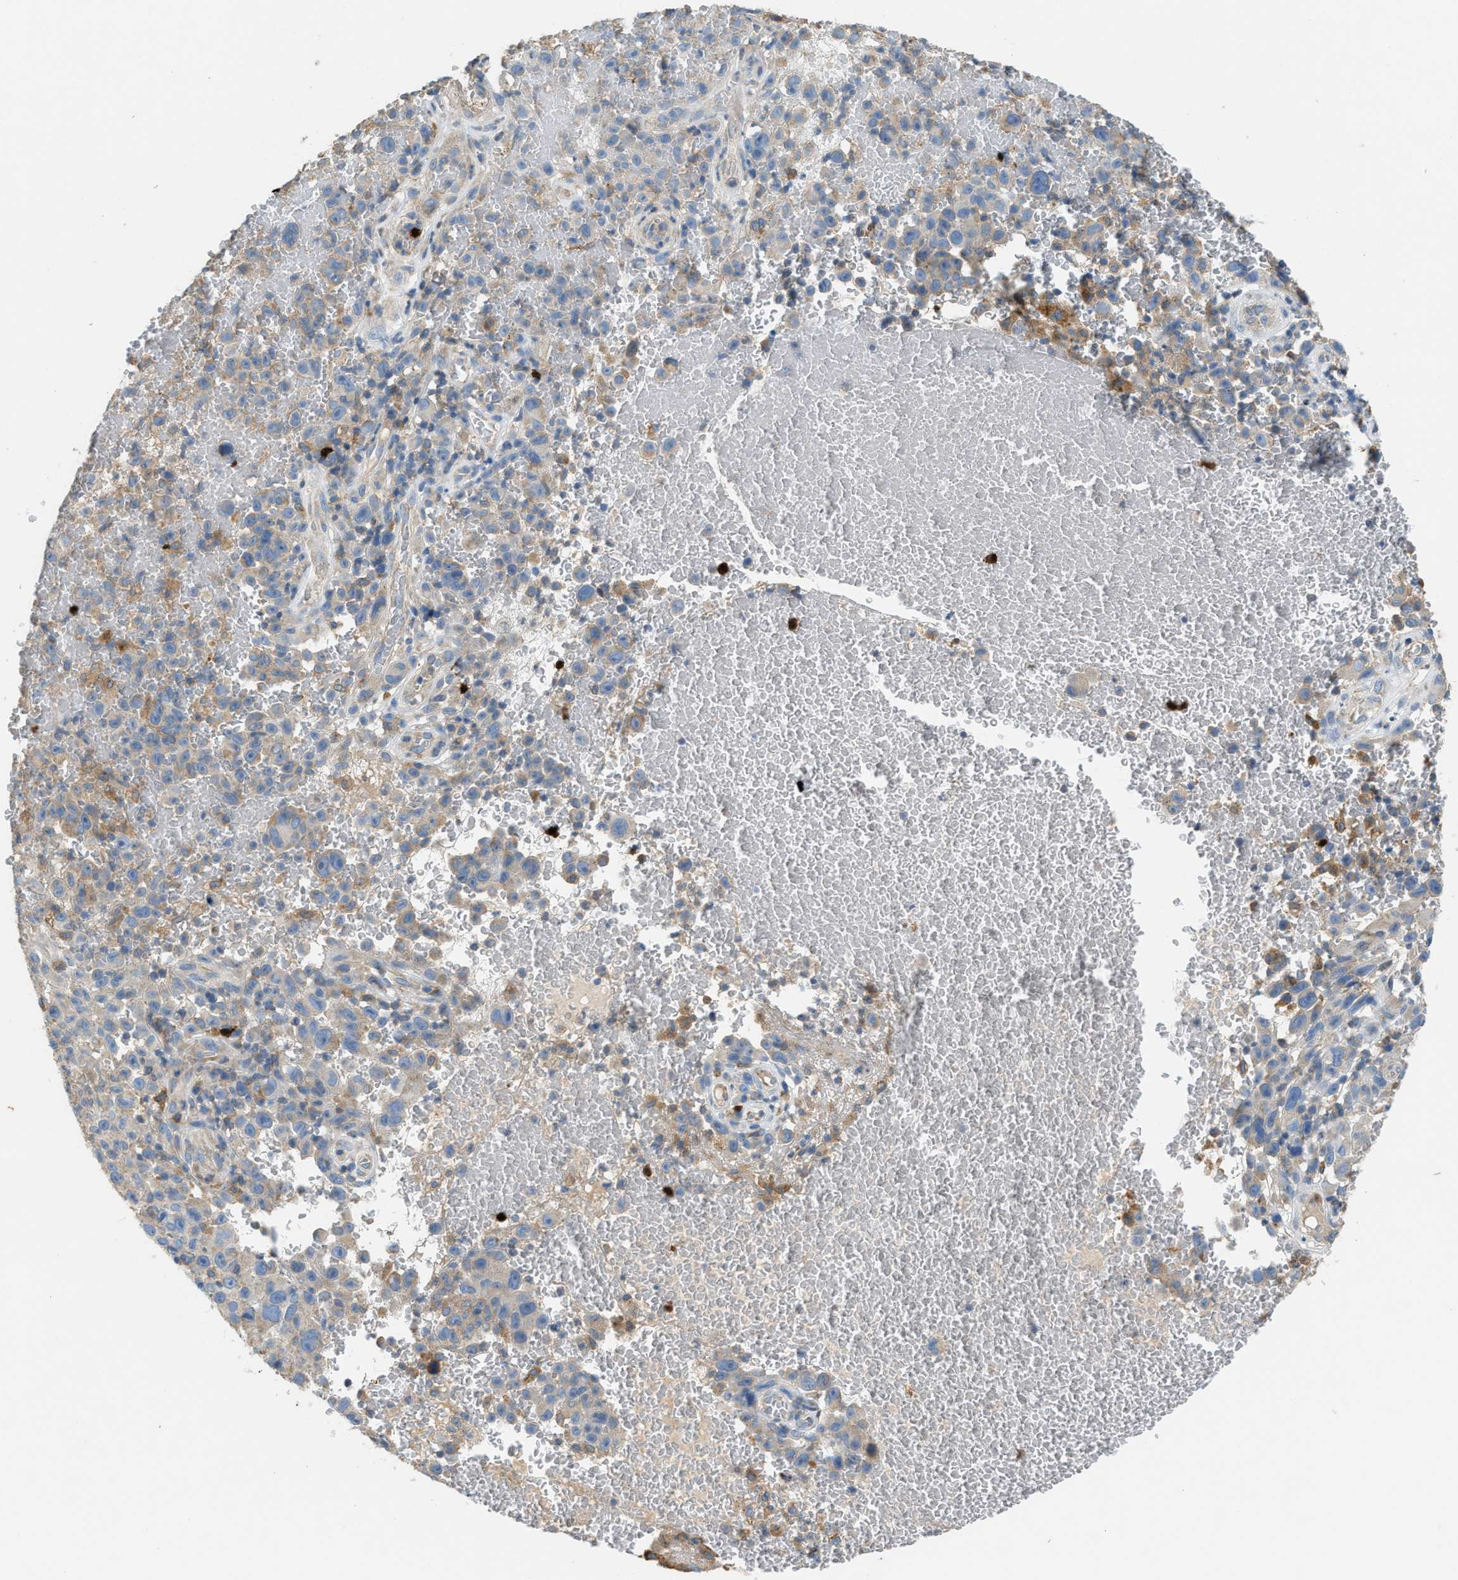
{"staining": {"intensity": "weak", "quantity": "<25%", "location": "cytoplasmic/membranous"}, "tissue": "melanoma", "cell_type": "Tumor cells", "image_type": "cancer", "snomed": [{"axis": "morphology", "description": "Malignant melanoma, NOS"}, {"axis": "topography", "description": "Skin"}], "caption": "A micrograph of malignant melanoma stained for a protein demonstrates no brown staining in tumor cells.", "gene": "TMEM68", "patient": {"sex": "female", "age": 82}}